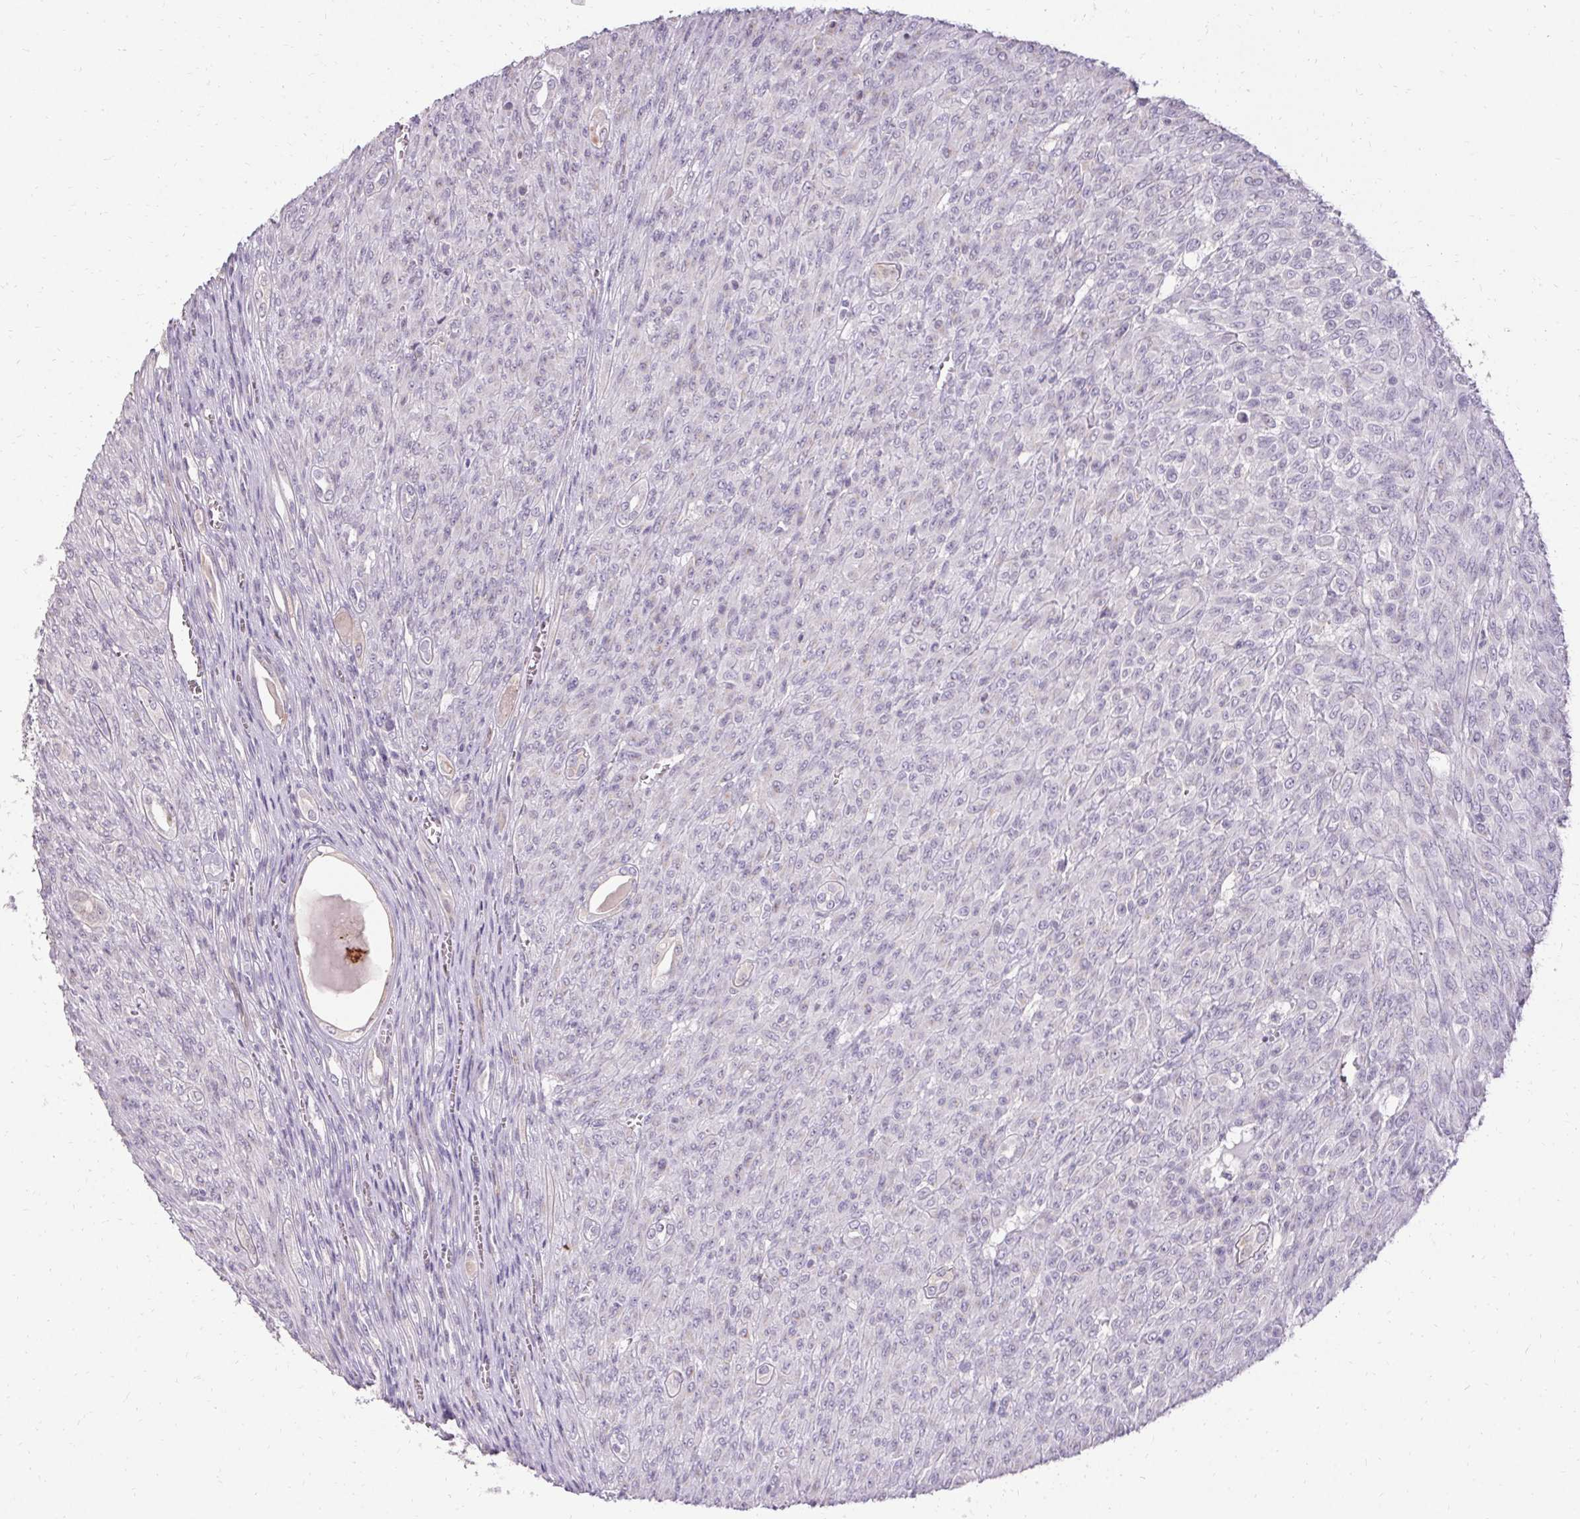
{"staining": {"intensity": "negative", "quantity": "none", "location": "none"}, "tissue": "renal cancer", "cell_type": "Tumor cells", "image_type": "cancer", "snomed": [{"axis": "morphology", "description": "Adenocarcinoma, NOS"}, {"axis": "topography", "description": "Kidney"}], "caption": "The micrograph demonstrates no staining of tumor cells in renal cancer.", "gene": "HSD17B3", "patient": {"sex": "male", "age": 58}}